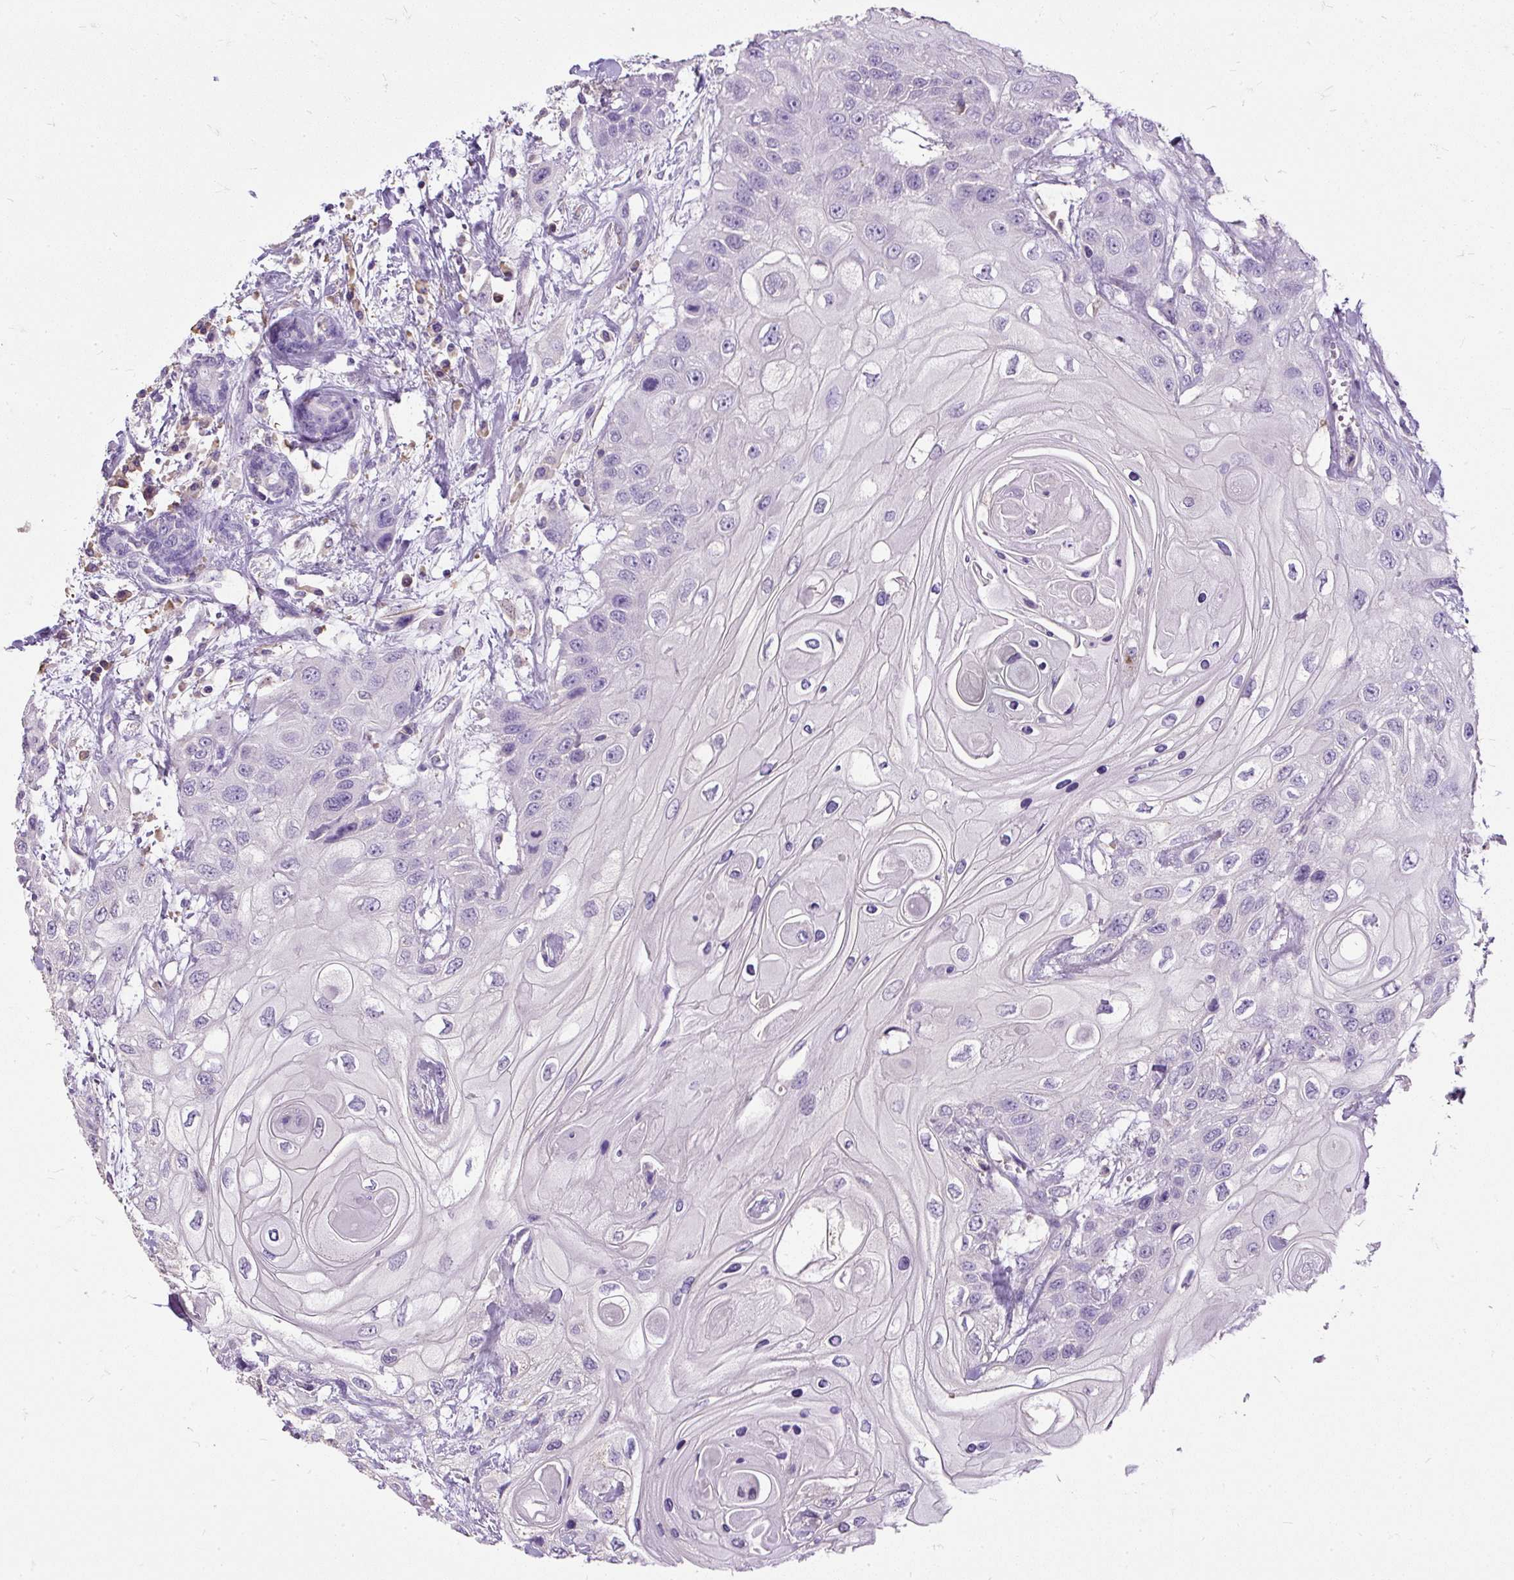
{"staining": {"intensity": "negative", "quantity": "none", "location": "none"}, "tissue": "head and neck cancer", "cell_type": "Tumor cells", "image_type": "cancer", "snomed": [{"axis": "morphology", "description": "Squamous cell carcinoma, NOS"}, {"axis": "topography", "description": "Head-Neck"}], "caption": "High power microscopy photomicrograph of an immunohistochemistry histopathology image of head and neck squamous cell carcinoma, revealing no significant positivity in tumor cells.", "gene": "GBX1", "patient": {"sex": "female", "age": 43}}